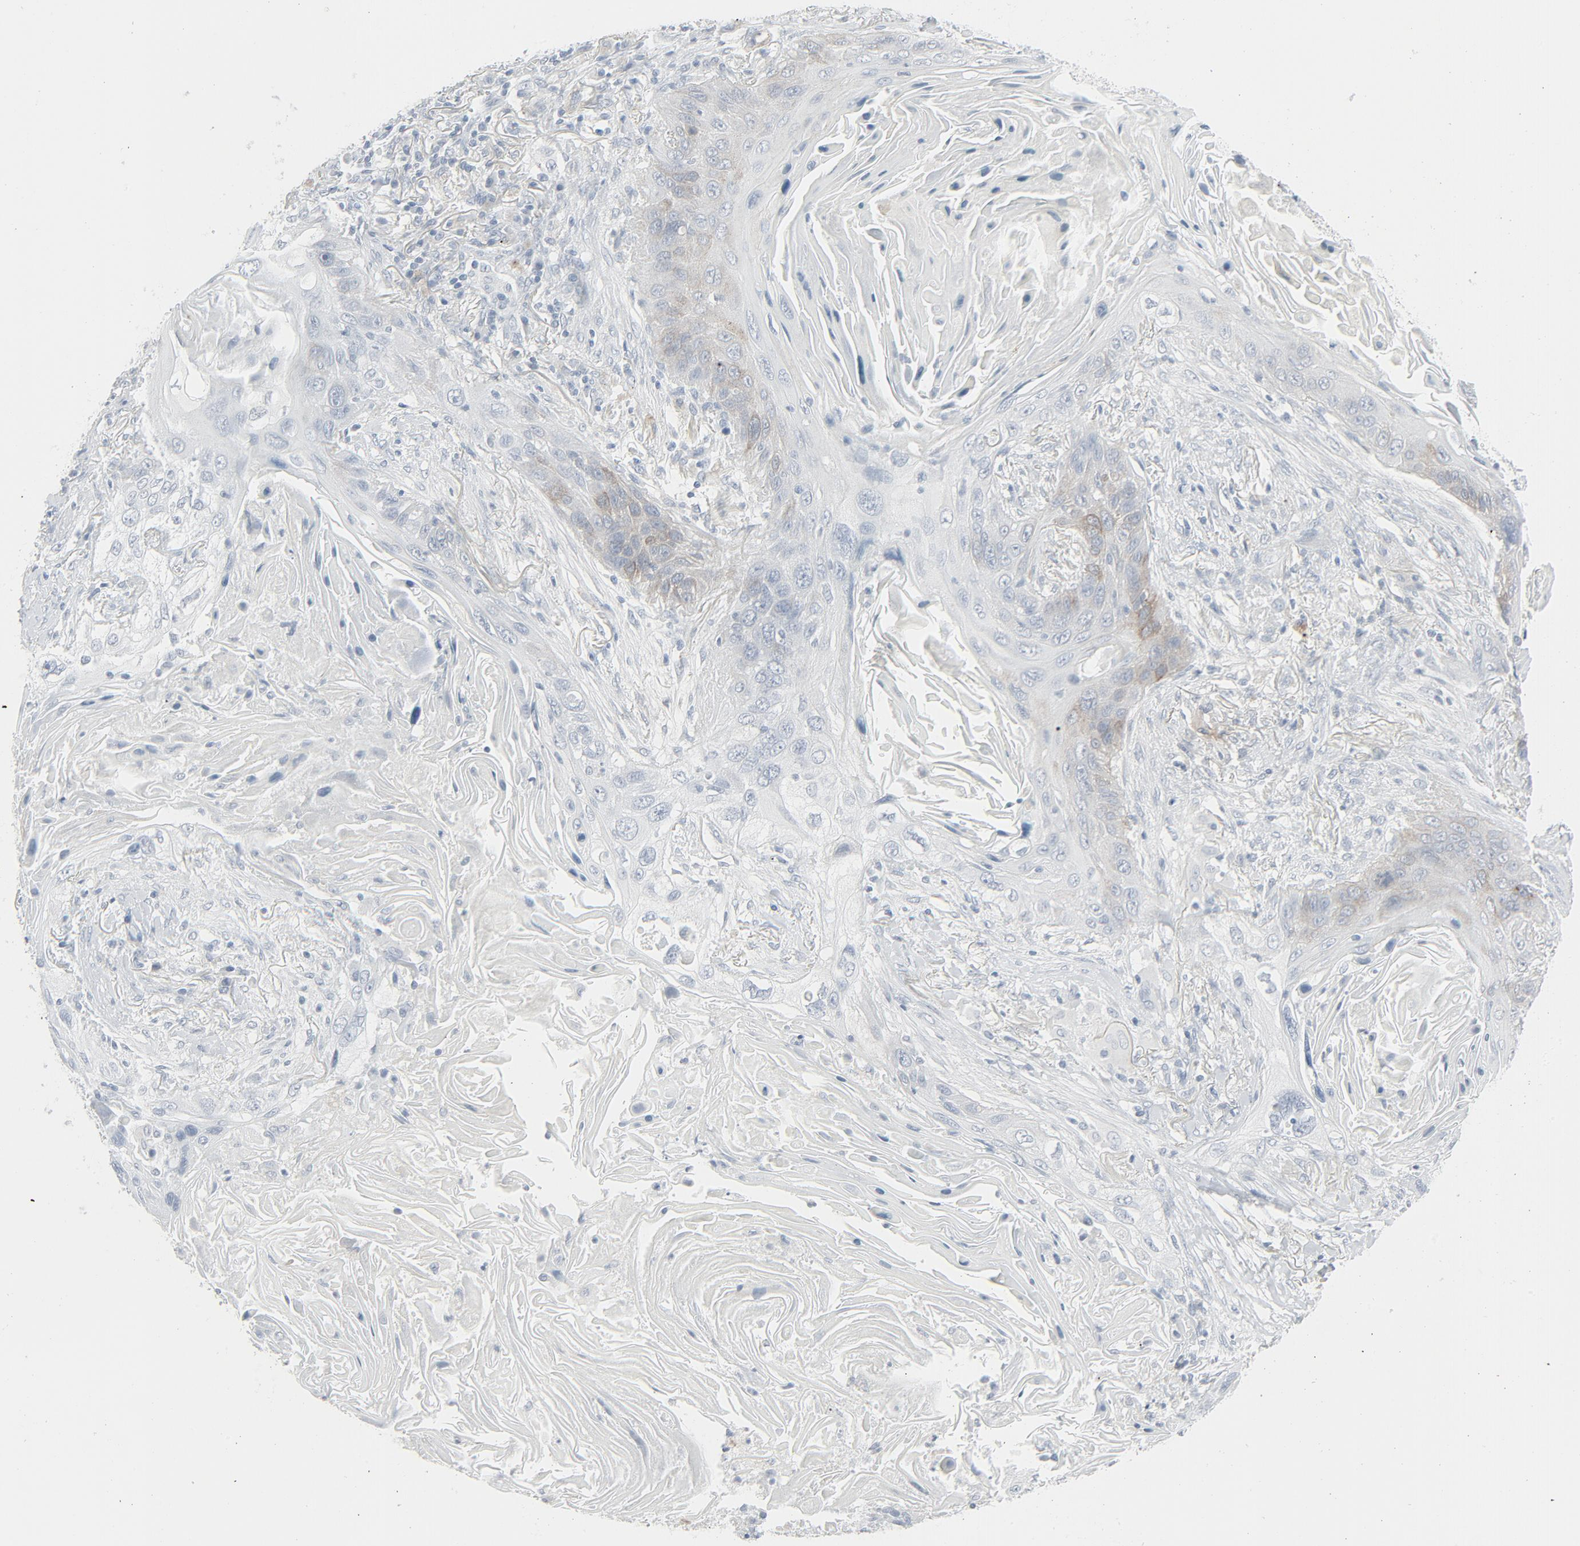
{"staining": {"intensity": "weak", "quantity": "25%-75%", "location": "cytoplasmic/membranous"}, "tissue": "lung cancer", "cell_type": "Tumor cells", "image_type": "cancer", "snomed": [{"axis": "morphology", "description": "Squamous cell carcinoma, NOS"}, {"axis": "topography", "description": "Lung"}], "caption": "The image exhibits staining of lung cancer, revealing weak cytoplasmic/membranous protein expression (brown color) within tumor cells. The staining was performed using DAB to visualize the protein expression in brown, while the nuclei were stained in blue with hematoxylin (Magnification: 20x).", "gene": "FGFR3", "patient": {"sex": "female", "age": 67}}